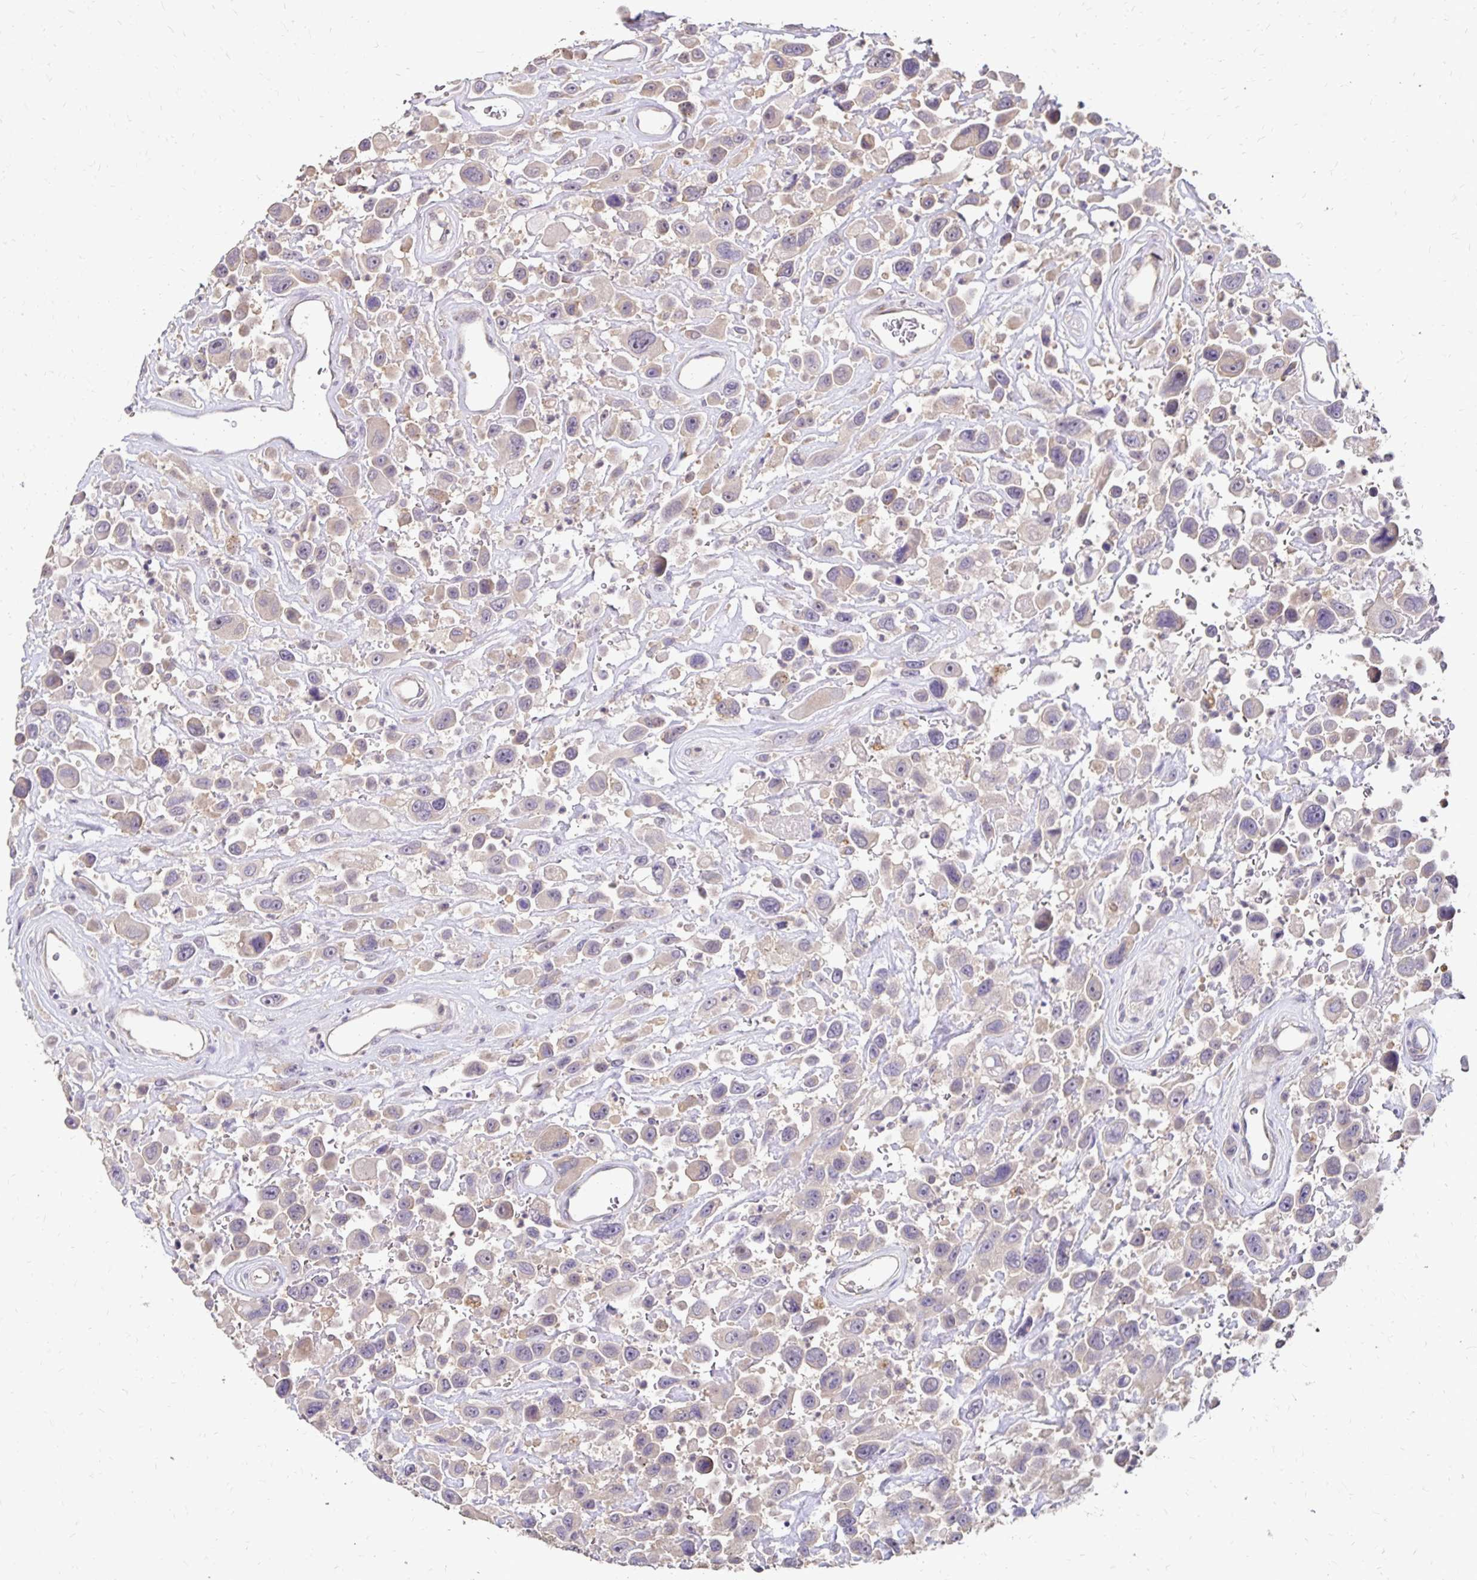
{"staining": {"intensity": "negative", "quantity": "none", "location": "none"}, "tissue": "urothelial cancer", "cell_type": "Tumor cells", "image_type": "cancer", "snomed": [{"axis": "morphology", "description": "Urothelial carcinoma, High grade"}, {"axis": "topography", "description": "Urinary bladder"}], "caption": "This is an immunohistochemistry image of urothelial cancer. There is no staining in tumor cells.", "gene": "EMC10", "patient": {"sex": "male", "age": 53}}